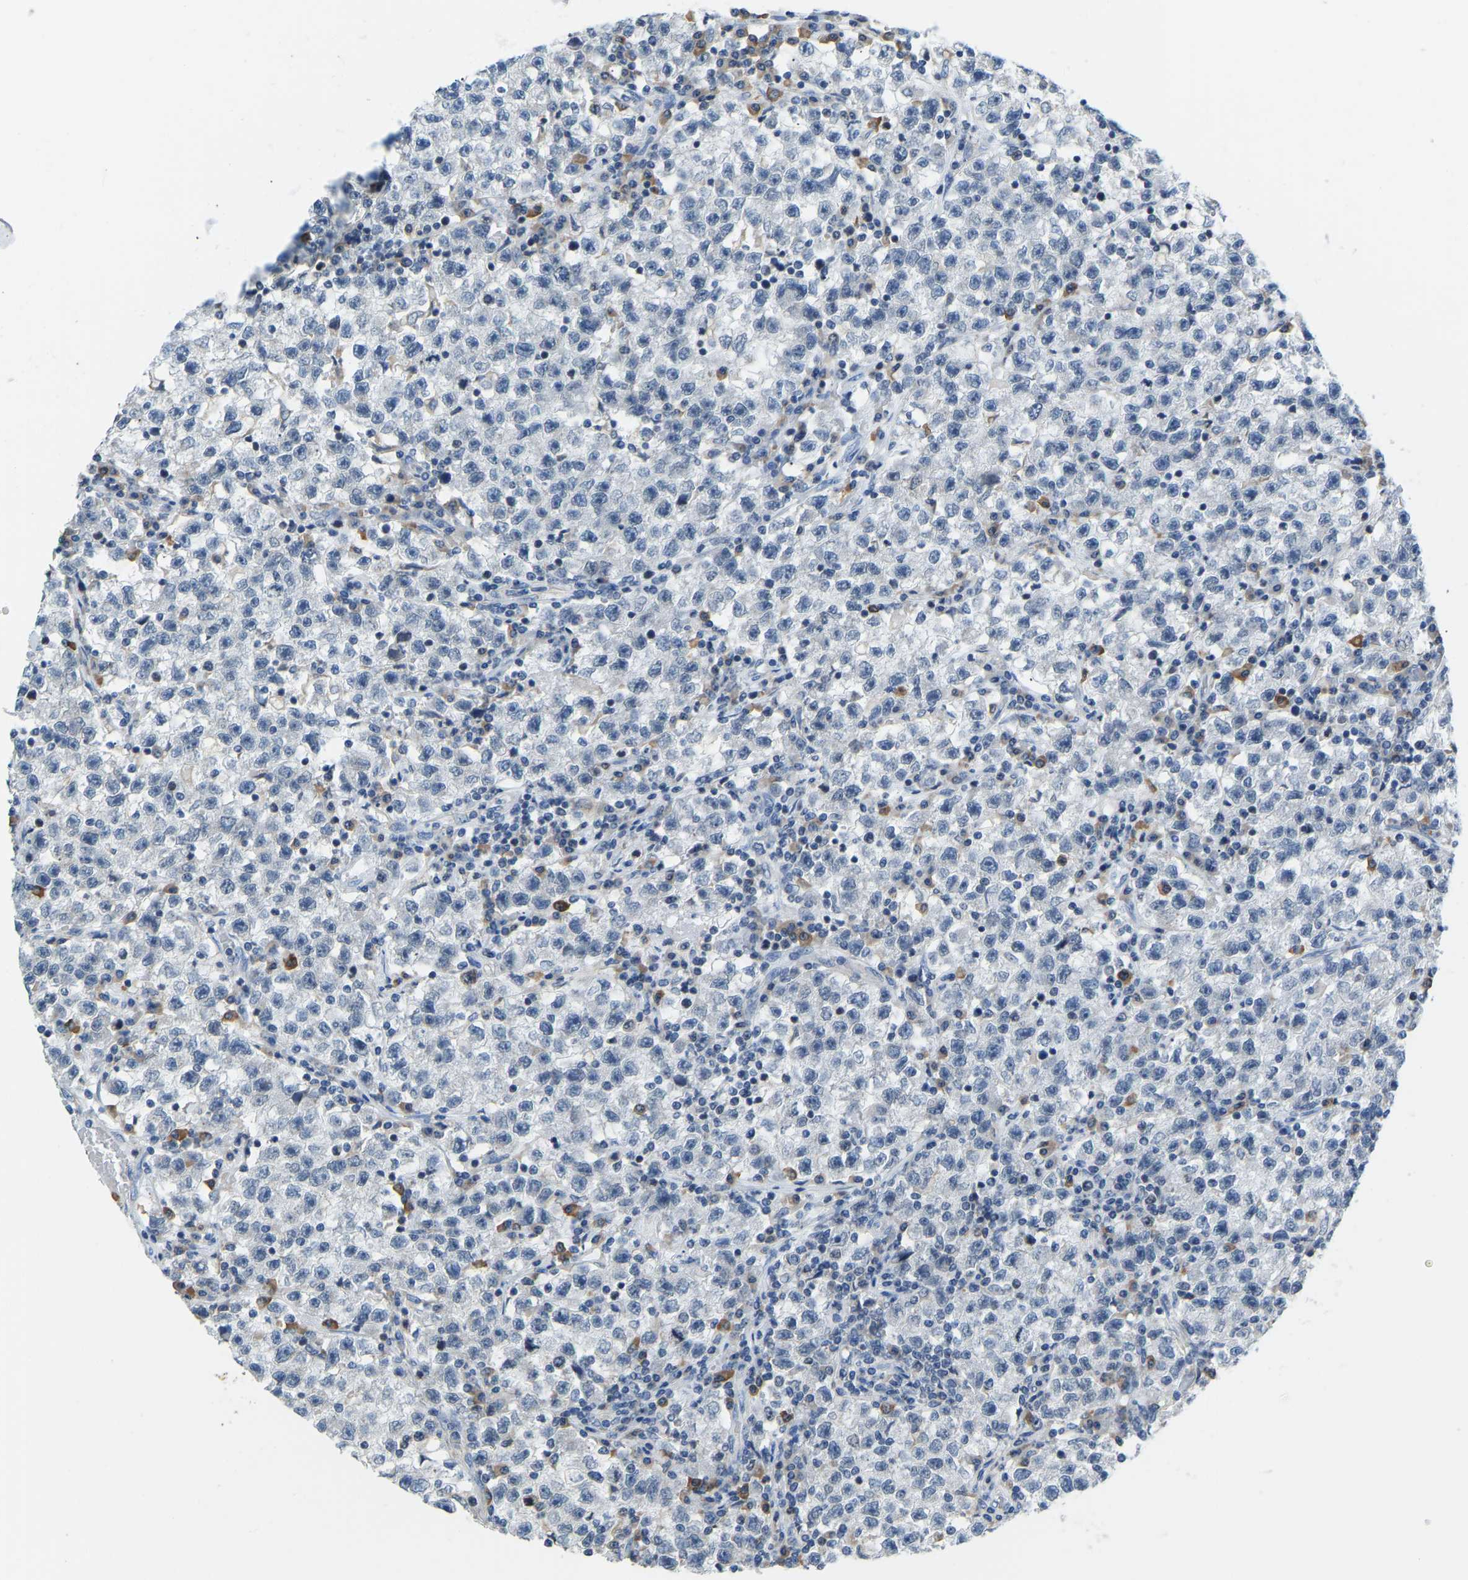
{"staining": {"intensity": "negative", "quantity": "none", "location": "none"}, "tissue": "testis cancer", "cell_type": "Tumor cells", "image_type": "cancer", "snomed": [{"axis": "morphology", "description": "Seminoma, NOS"}, {"axis": "topography", "description": "Testis"}], "caption": "DAB (3,3'-diaminobenzidine) immunohistochemical staining of human testis cancer shows no significant expression in tumor cells. (DAB immunohistochemistry, high magnification).", "gene": "VRK1", "patient": {"sex": "male", "age": 22}}